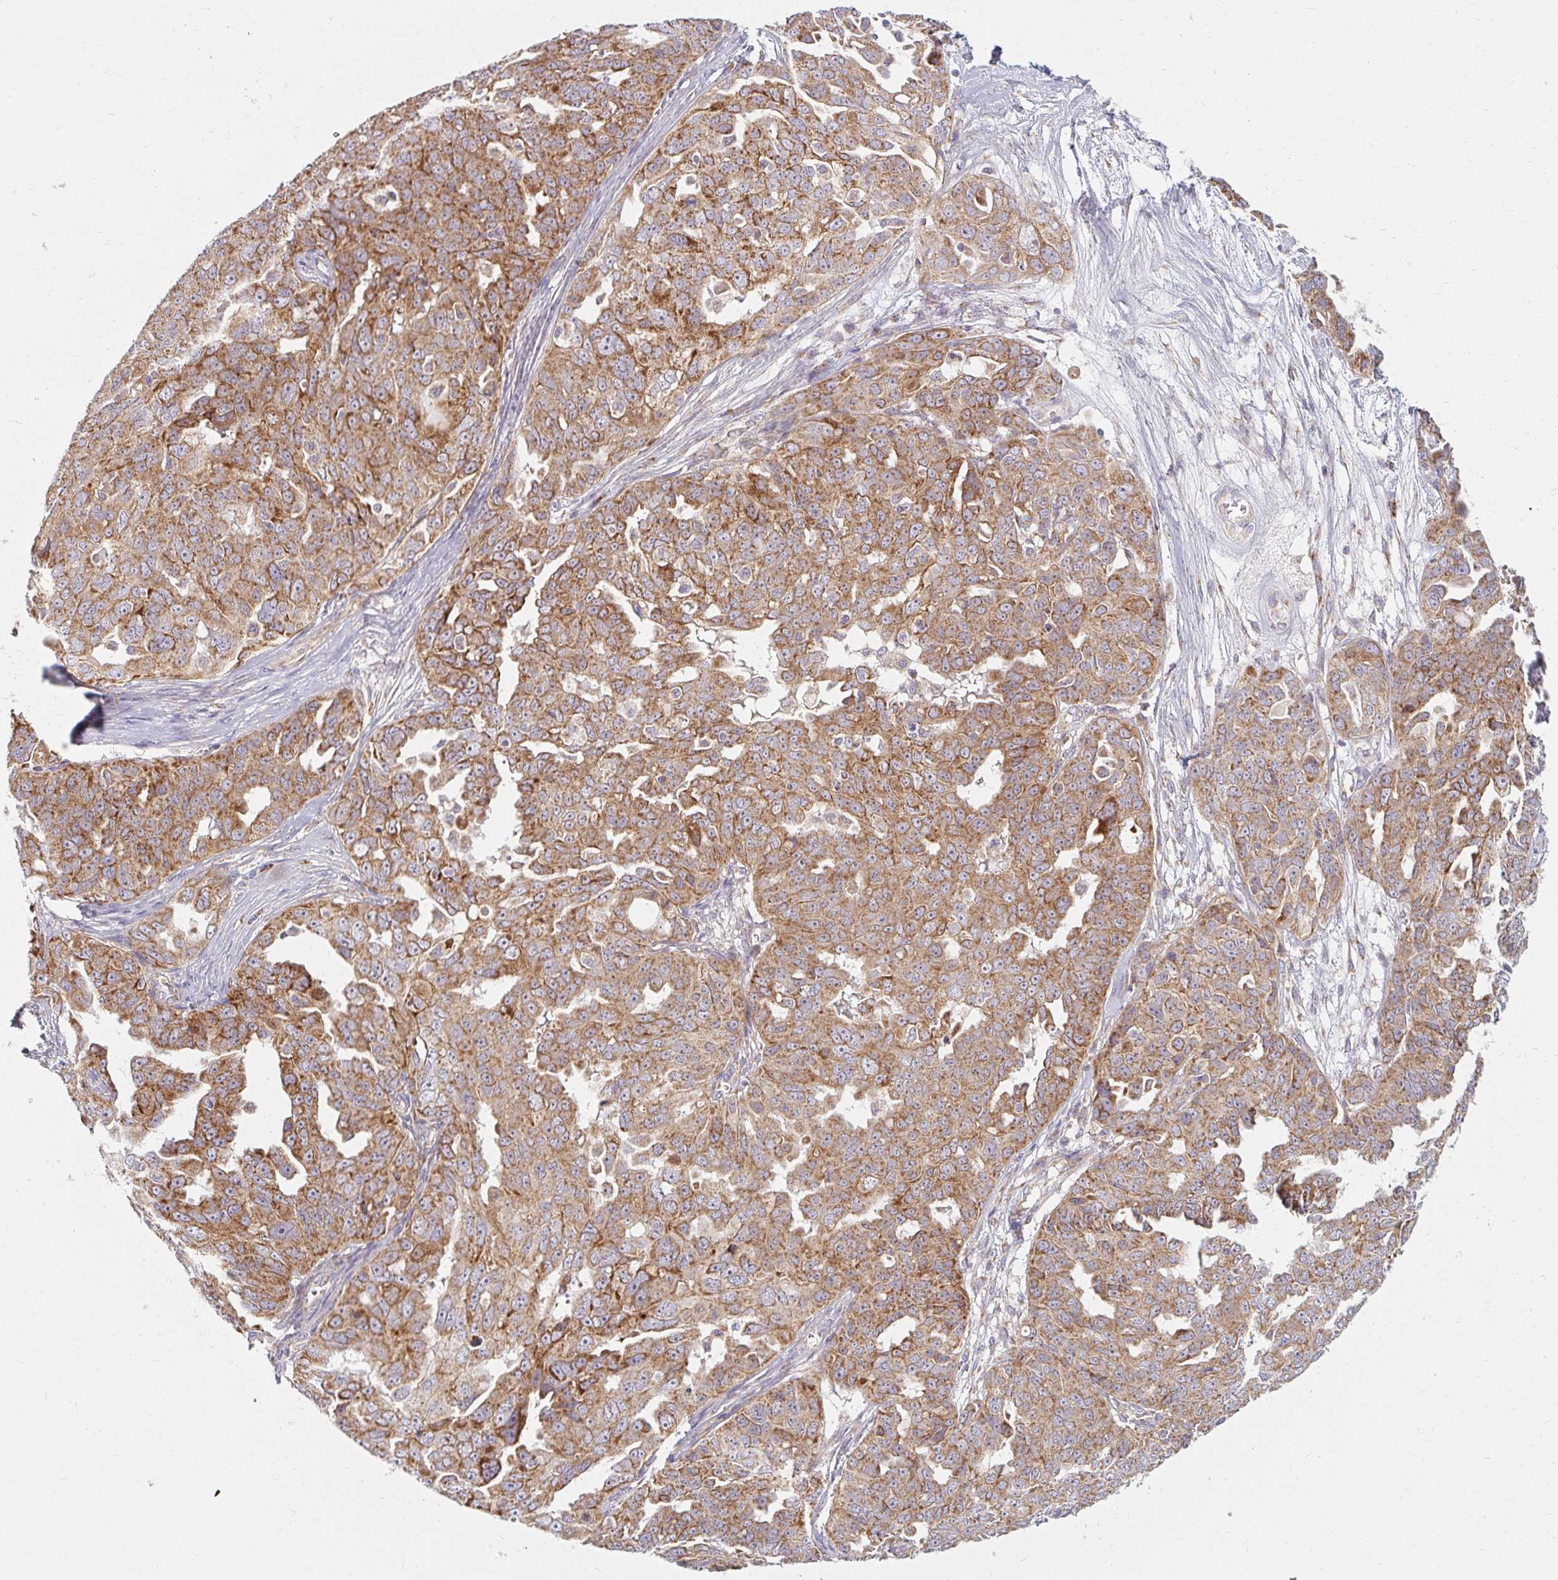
{"staining": {"intensity": "moderate", "quantity": ">75%", "location": "cytoplasmic/membranous"}, "tissue": "ovarian cancer", "cell_type": "Tumor cells", "image_type": "cancer", "snomed": [{"axis": "morphology", "description": "Carcinoma, endometroid"}, {"axis": "topography", "description": "Ovary"}], "caption": "DAB (3,3'-diaminobenzidine) immunohistochemical staining of ovarian cancer shows moderate cytoplasmic/membranous protein staining in approximately >75% of tumor cells.", "gene": "SKP2", "patient": {"sex": "female", "age": 70}}